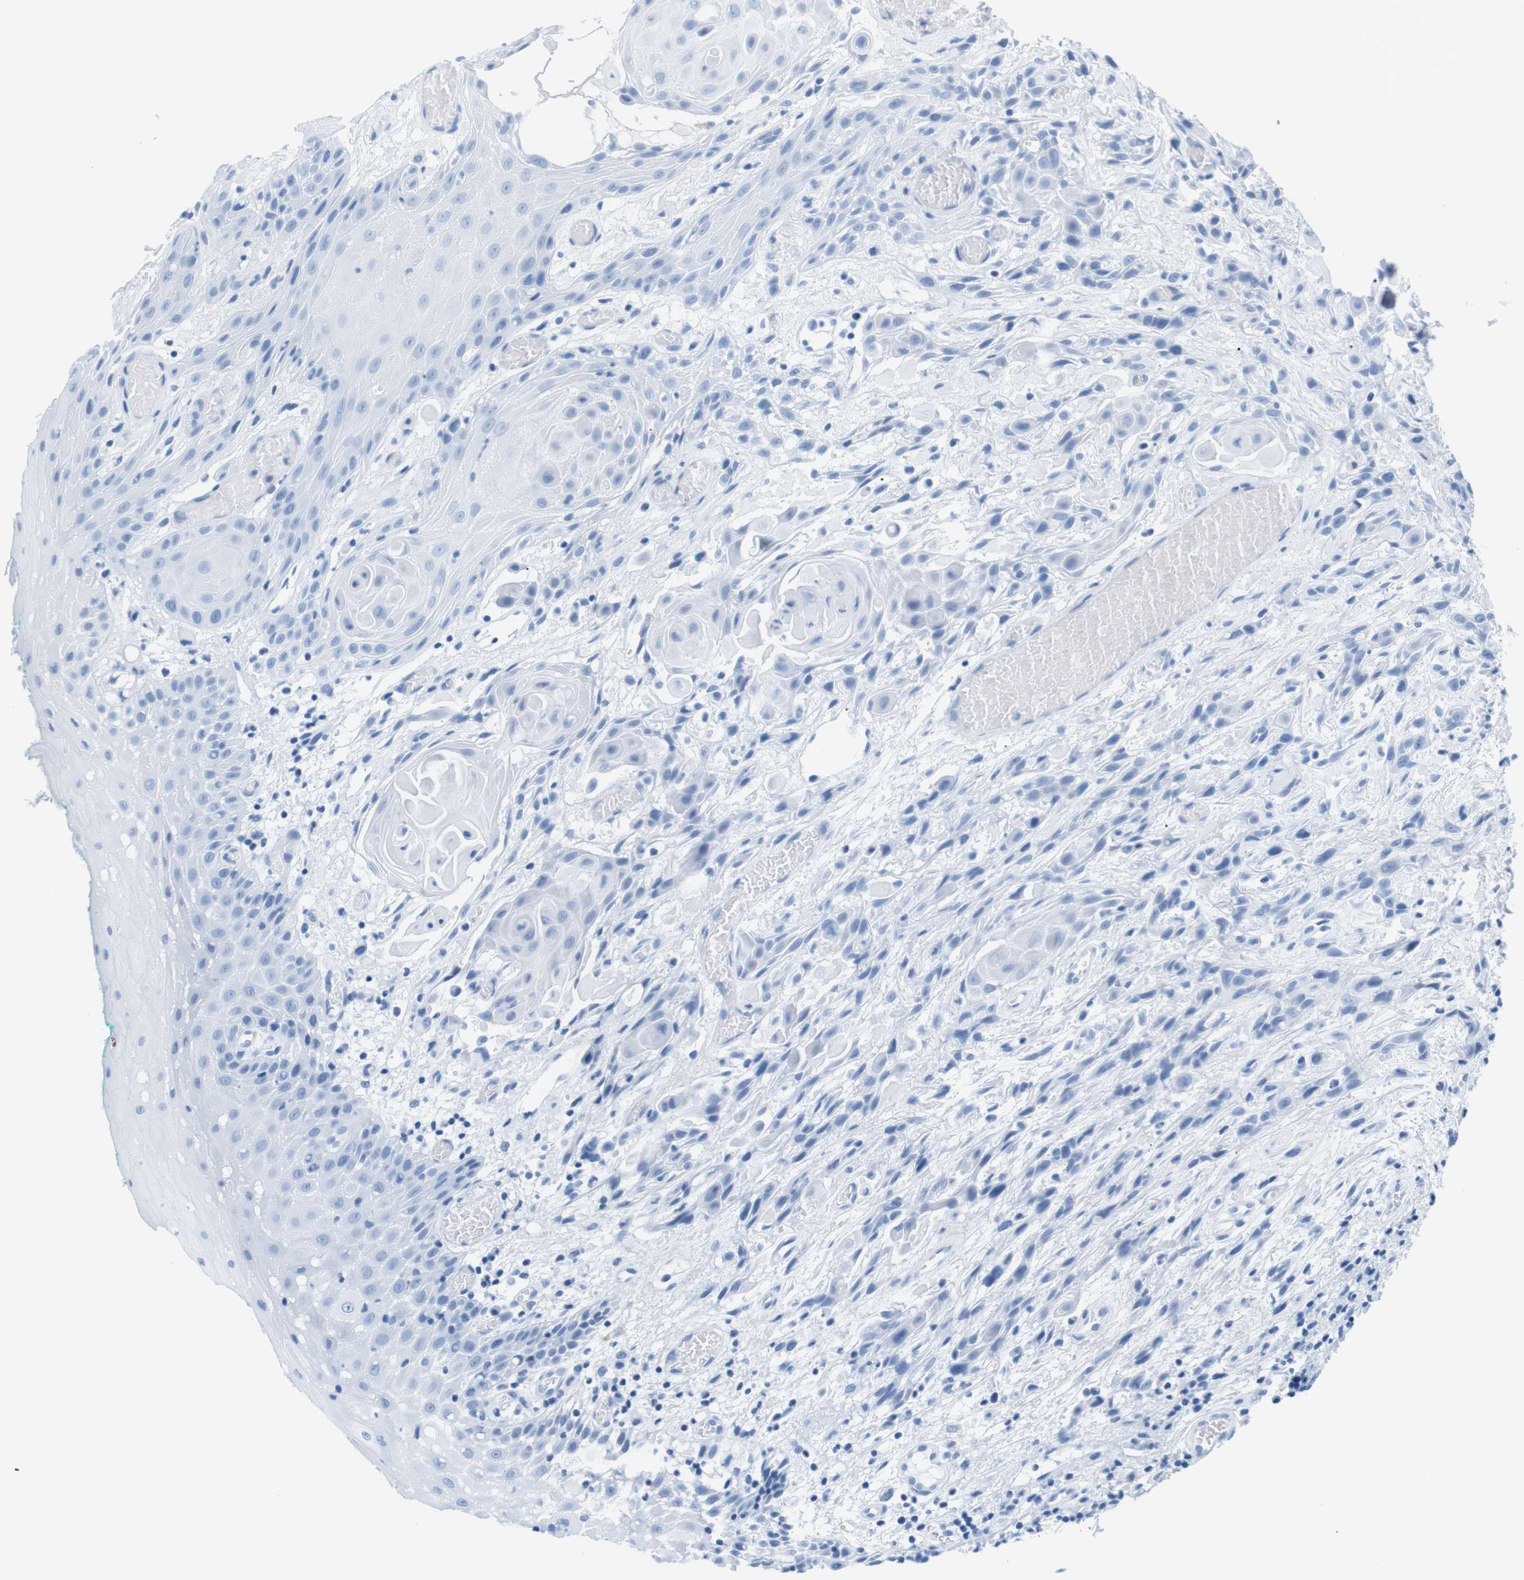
{"staining": {"intensity": "negative", "quantity": "none", "location": "none"}, "tissue": "oral mucosa", "cell_type": "Squamous epithelial cells", "image_type": "normal", "snomed": [{"axis": "morphology", "description": "Normal tissue, NOS"}, {"axis": "morphology", "description": "Squamous cell carcinoma, NOS"}, {"axis": "topography", "description": "Oral tissue"}, {"axis": "topography", "description": "Salivary gland"}, {"axis": "topography", "description": "Head-Neck"}], "caption": "Image shows no significant protein staining in squamous epithelial cells of normal oral mucosa. Brightfield microscopy of immunohistochemistry stained with DAB (3,3'-diaminobenzidine) (brown) and hematoxylin (blue), captured at high magnification.", "gene": "FCGRT", "patient": {"sex": "female", "age": 62}}